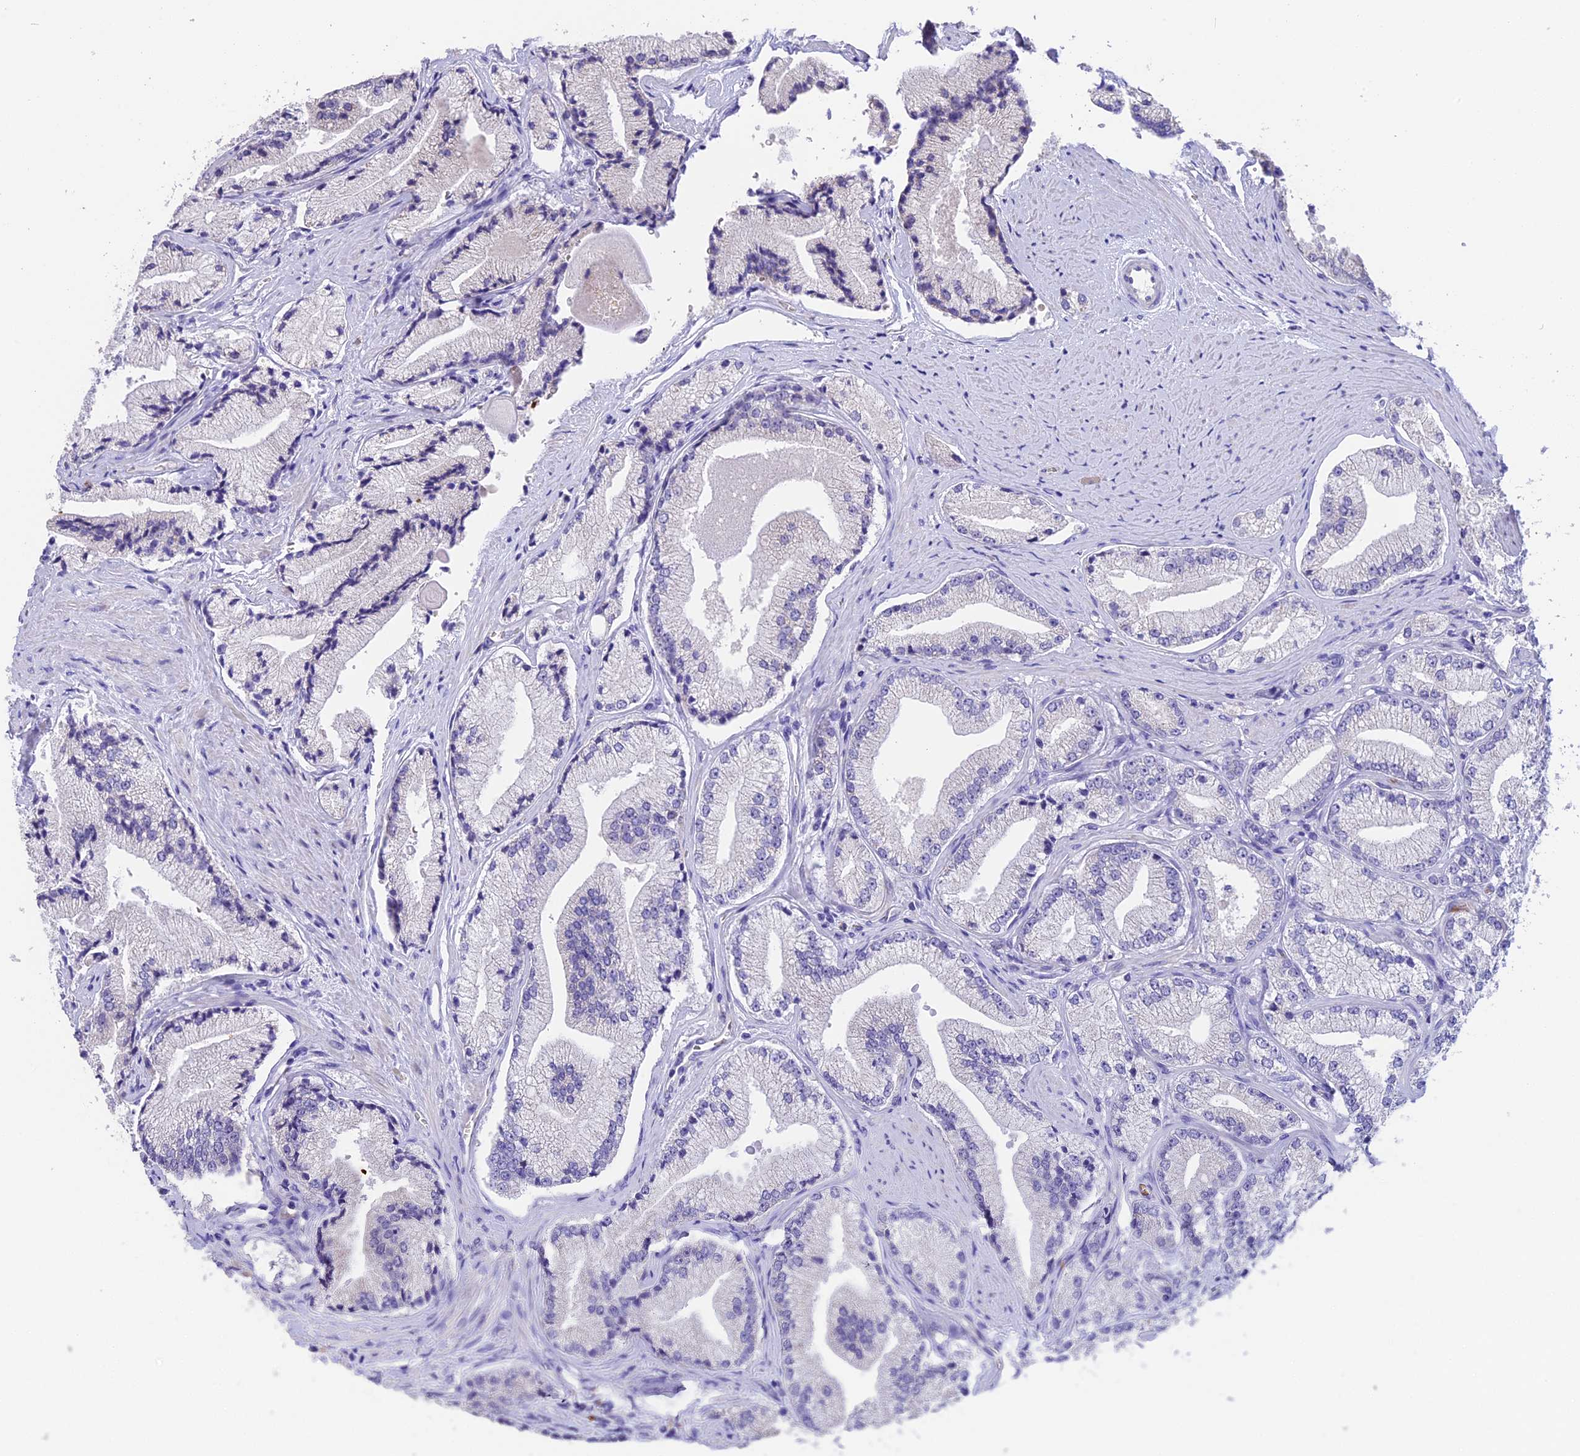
{"staining": {"intensity": "negative", "quantity": "none", "location": "none"}, "tissue": "prostate cancer", "cell_type": "Tumor cells", "image_type": "cancer", "snomed": [{"axis": "morphology", "description": "Adenocarcinoma, High grade"}, {"axis": "topography", "description": "Prostate"}], "caption": "This is an immunohistochemistry histopathology image of prostate adenocarcinoma (high-grade). There is no staining in tumor cells.", "gene": "TNNC2", "patient": {"sex": "male", "age": 67}}